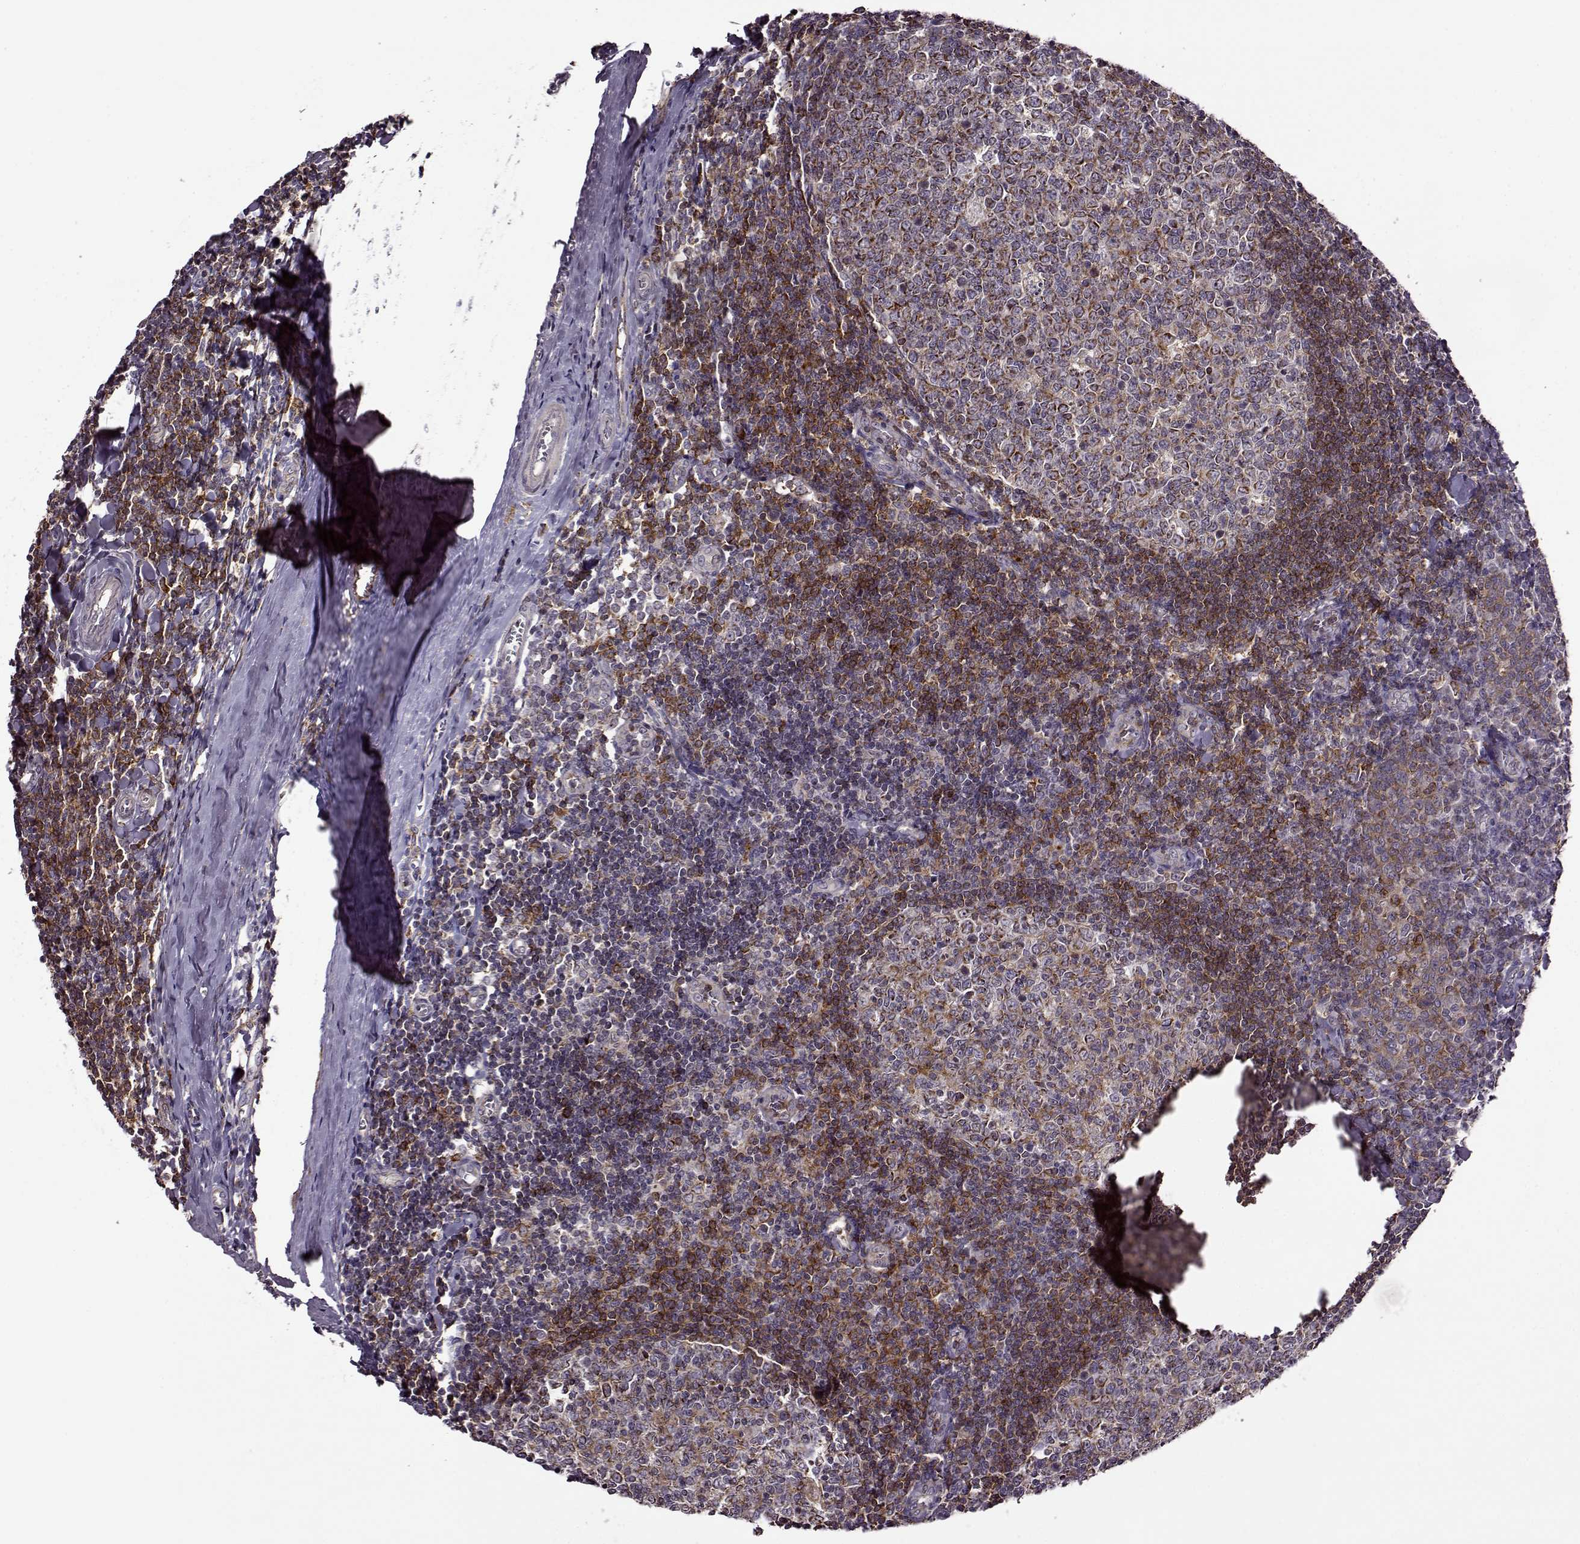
{"staining": {"intensity": "moderate", "quantity": ">75%", "location": "cytoplasmic/membranous"}, "tissue": "tonsil", "cell_type": "Germinal center cells", "image_type": "normal", "snomed": [{"axis": "morphology", "description": "Normal tissue, NOS"}, {"axis": "topography", "description": "Tonsil"}], "caption": "This histopathology image exhibits immunohistochemistry (IHC) staining of normal human tonsil, with medium moderate cytoplasmic/membranous expression in about >75% of germinal center cells.", "gene": "MTSS1", "patient": {"sex": "female", "age": 12}}